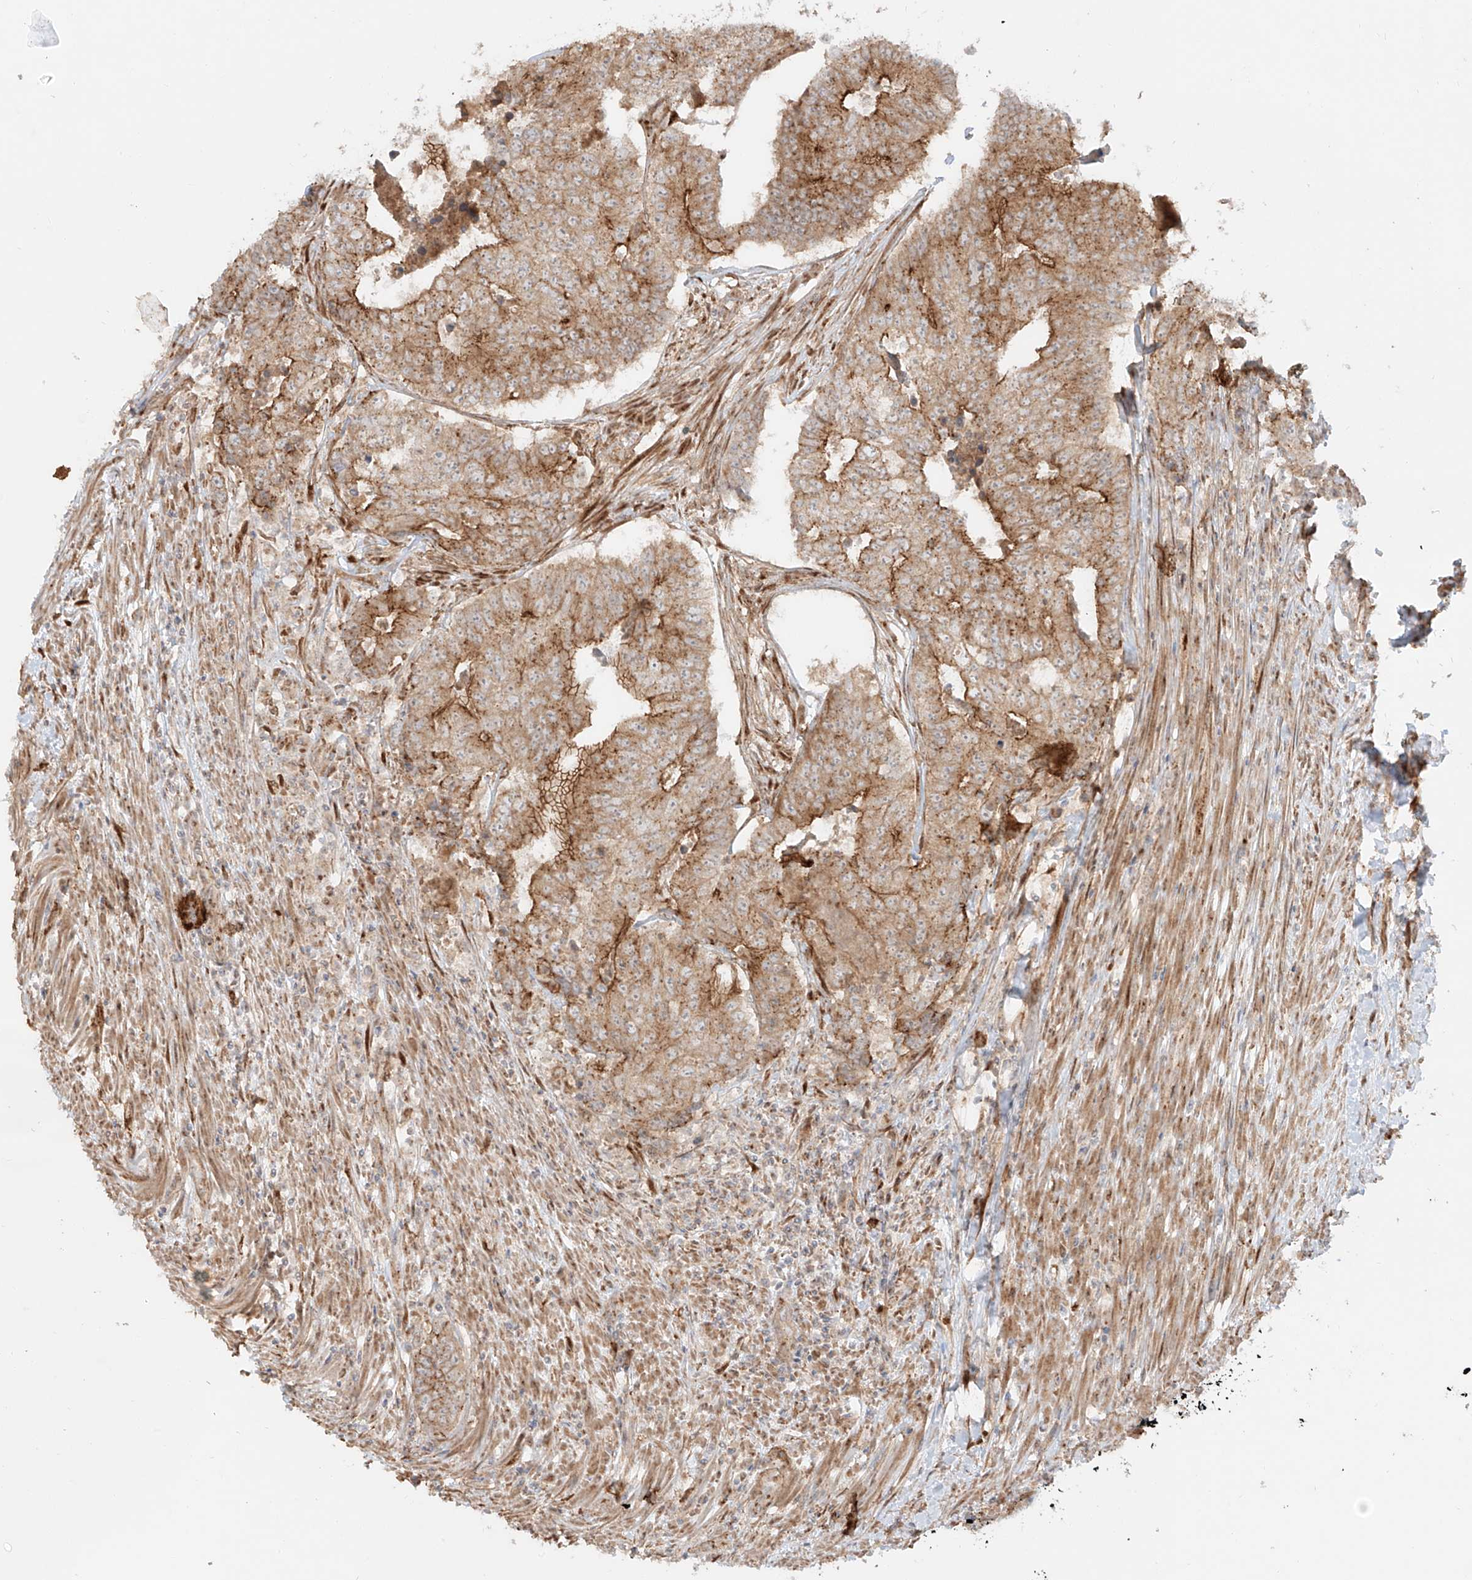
{"staining": {"intensity": "moderate", "quantity": ">75%", "location": "cytoplasmic/membranous"}, "tissue": "colorectal cancer", "cell_type": "Tumor cells", "image_type": "cancer", "snomed": [{"axis": "morphology", "description": "Adenocarcinoma, NOS"}, {"axis": "topography", "description": "Colon"}], "caption": "Tumor cells reveal medium levels of moderate cytoplasmic/membranous expression in about >75% of cells in human colorectal cancer (adenocarcinoma).", "gene": "ZNF287", "patient": {"sex": "female", "age": 67}}